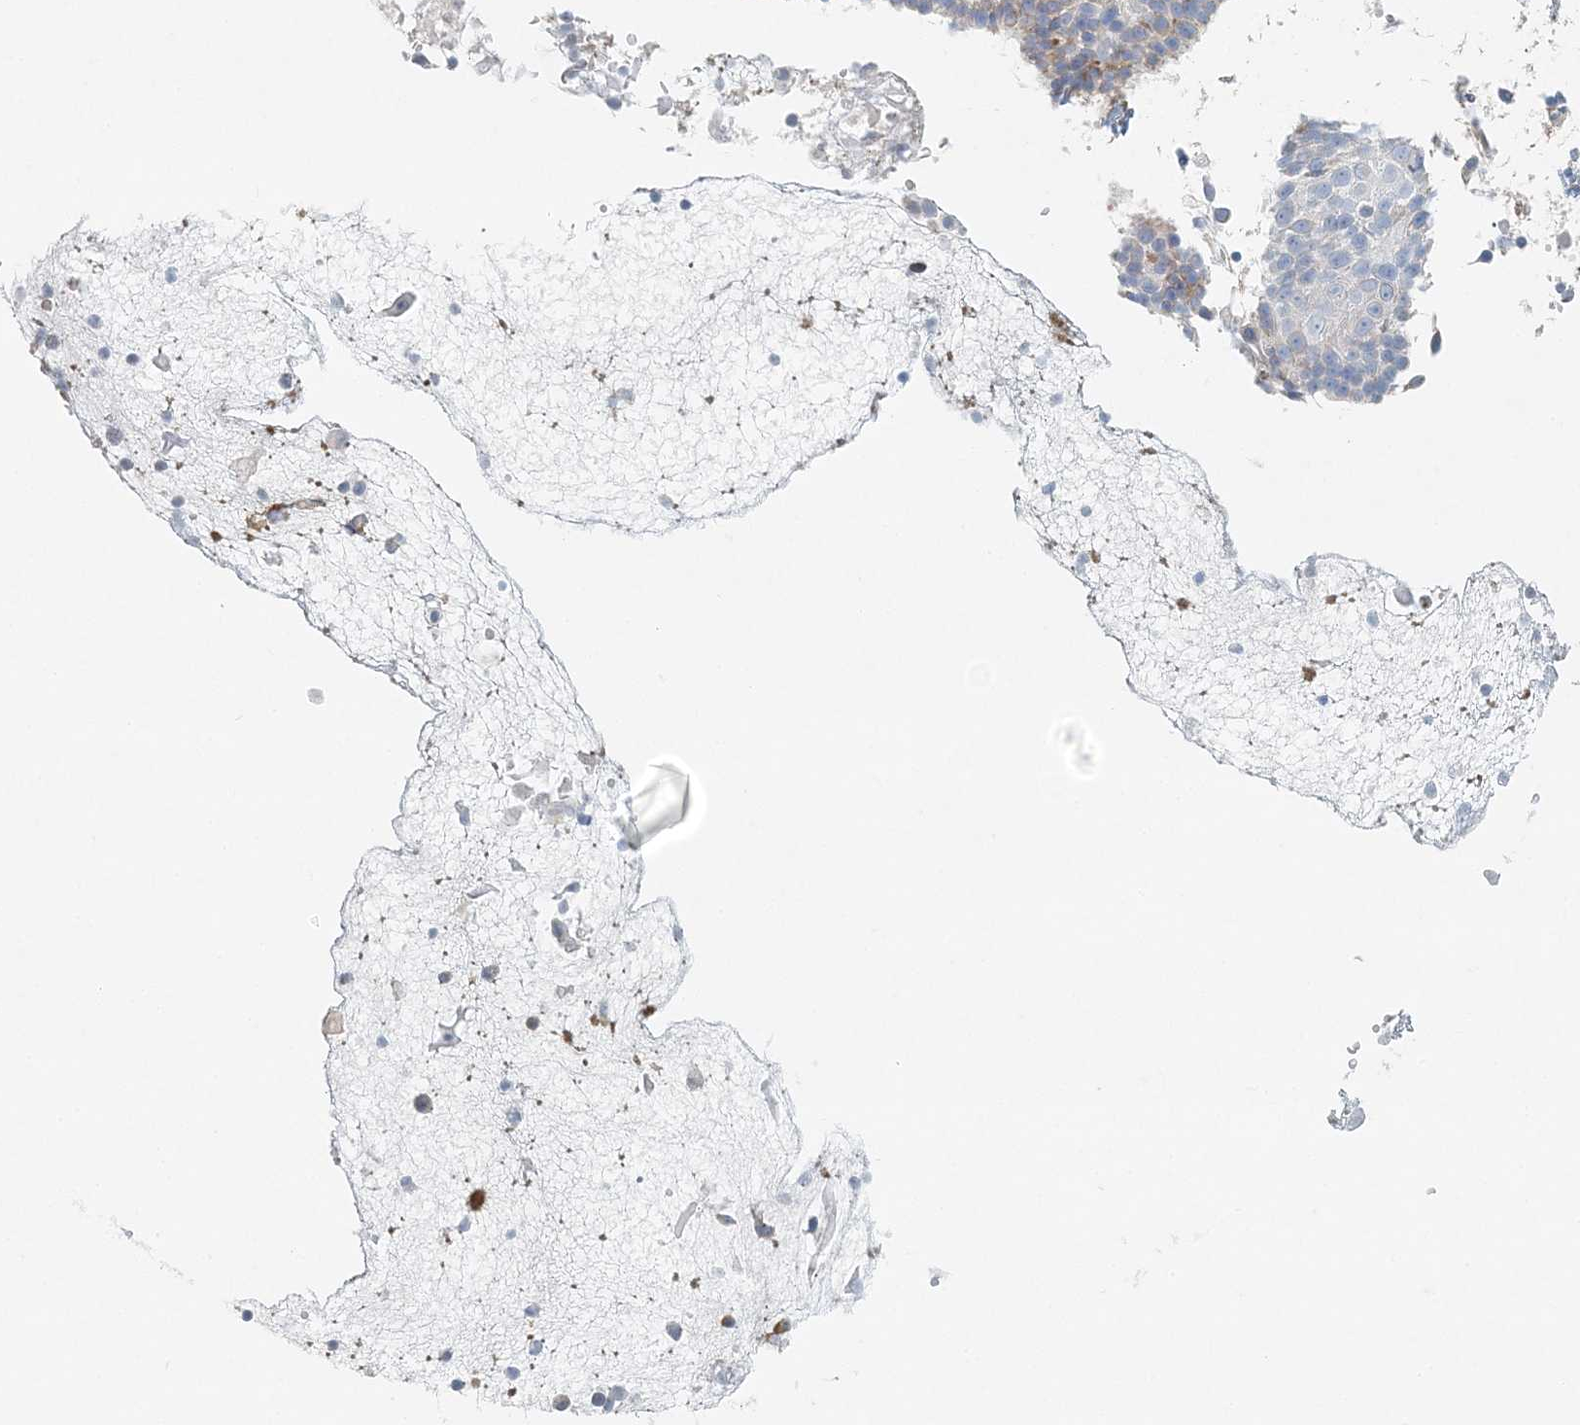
{"staining": {"intensity": "negative", "quantity": "none", "location": "none"}, "tissue": "cervical cancer", "cell_type": "Tumor cells", "image_type": "cancer", "snomed": [{"axis": "morphology", "description": "Squamous cell carcinoma, NOS"}, {"axis": "topography", "description": "Cervix"}], "caption": "Immunohistochemistry histopathology image of neoplastic tissue: human cervical cancer (squamous cell carcinoma) stained with DAB demonstrates no significant protein staining in tumor cells.", "gene": "STK11IP", "patient": {"sex": "female", "age": 74}}